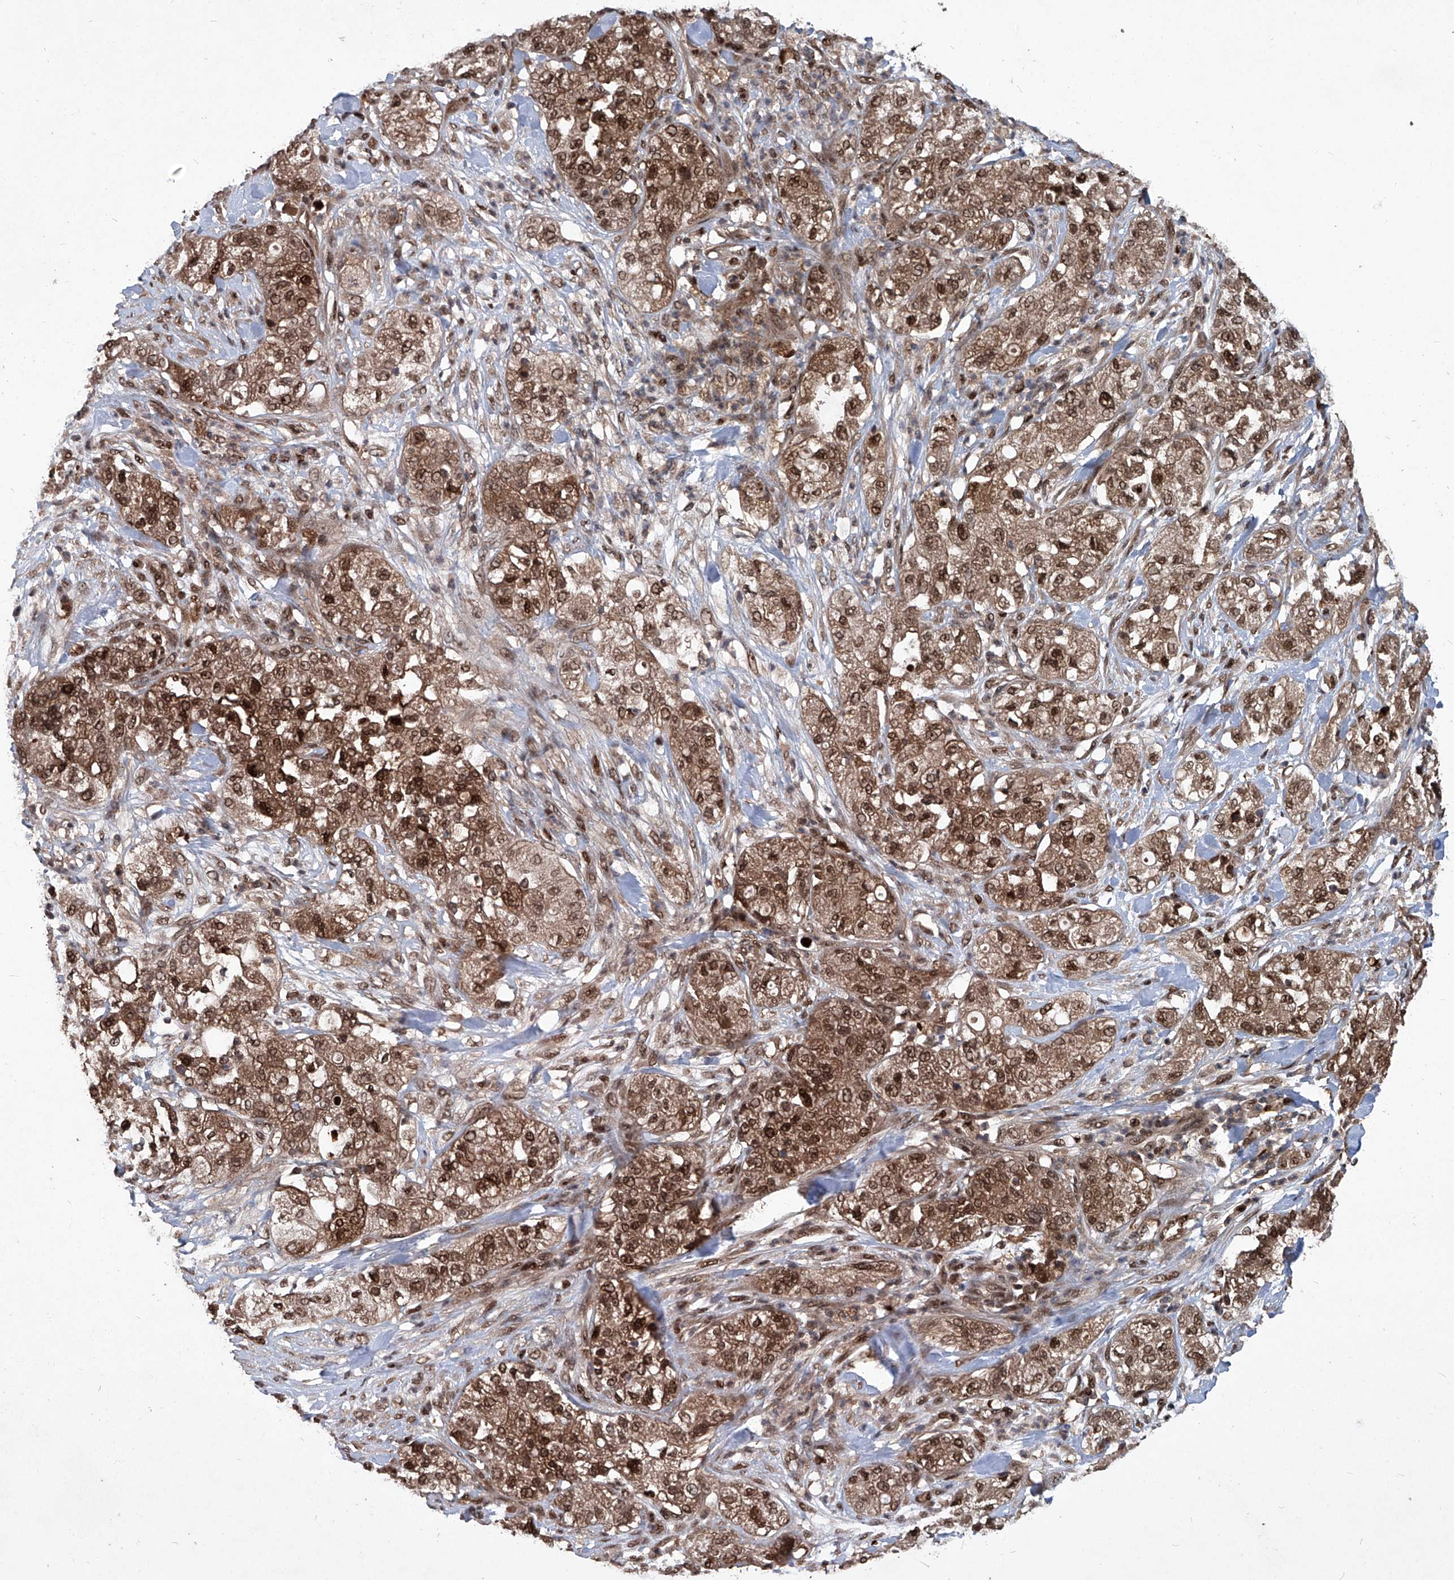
{"staining": {"intensity": "moderate", "quantity": ">75%", "location": "cytoplasmic/membranous,nuclear"}, "tissue": "pancreatic cancer", "cell_type": "Tumor cells", "image_type": "cancer", "snomed": [{"axis": "morphology", "description": "Adenocarcinoma, NOS"}, {"axis": "topography", "description": "Pancreas"}], "caption": "Moderate cytoplasmic/membranous and nuclear expression is appreciated in approximately >75% of tumor cells in pancreatic cancer (adenocarcinoma). The staining was performed using DAB (3,3'-diaminobenzidine), with brown indicating positive protein expression. Nuclei are stained blue with hematoxylin.", "gene": "PSMB1", "patient": {"sex": "female", "age": 78}}